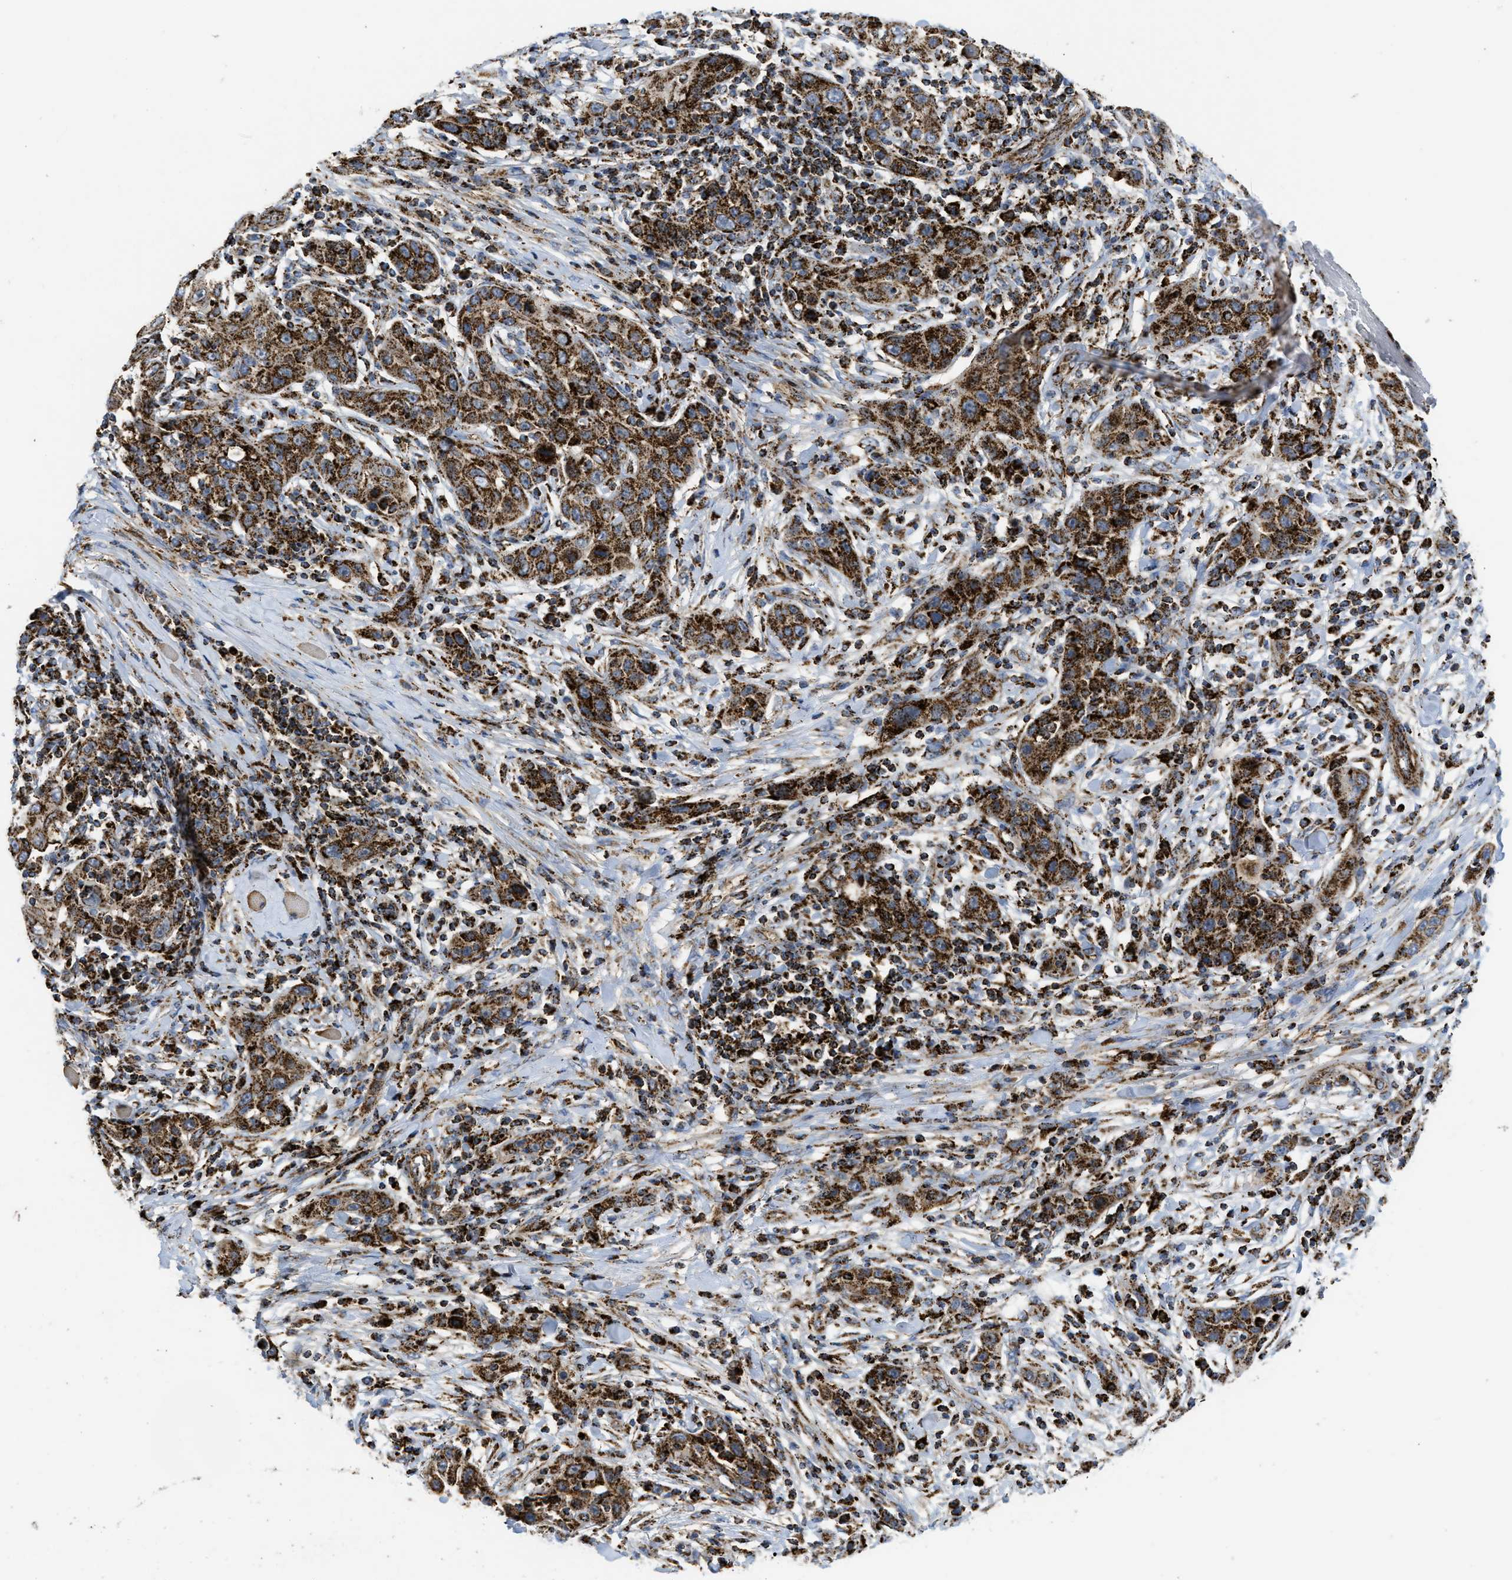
{"staining": {"intensity": "strong", "quantity": ">75%", "location": "cytoplasmic/membranous"}, "tissue": "skin cancer", "cell_type": "Tumor cells", "image_type": "cancer", "snomed": [{"axis": "morphology", "description": "Squamous cell carcinoma, NOS"}, {"axis": "topography", "description": "Skin"}], "caption": "High-power microscopy captured an IHC image of skin squamous cell carcinoma, revealing strong cytoplasmic/membranous expression in about >75% of tumor cells. Nuclei are stained in blue.", "gene": "SQOR", "patient": {"sex": "female", "age": 88}}